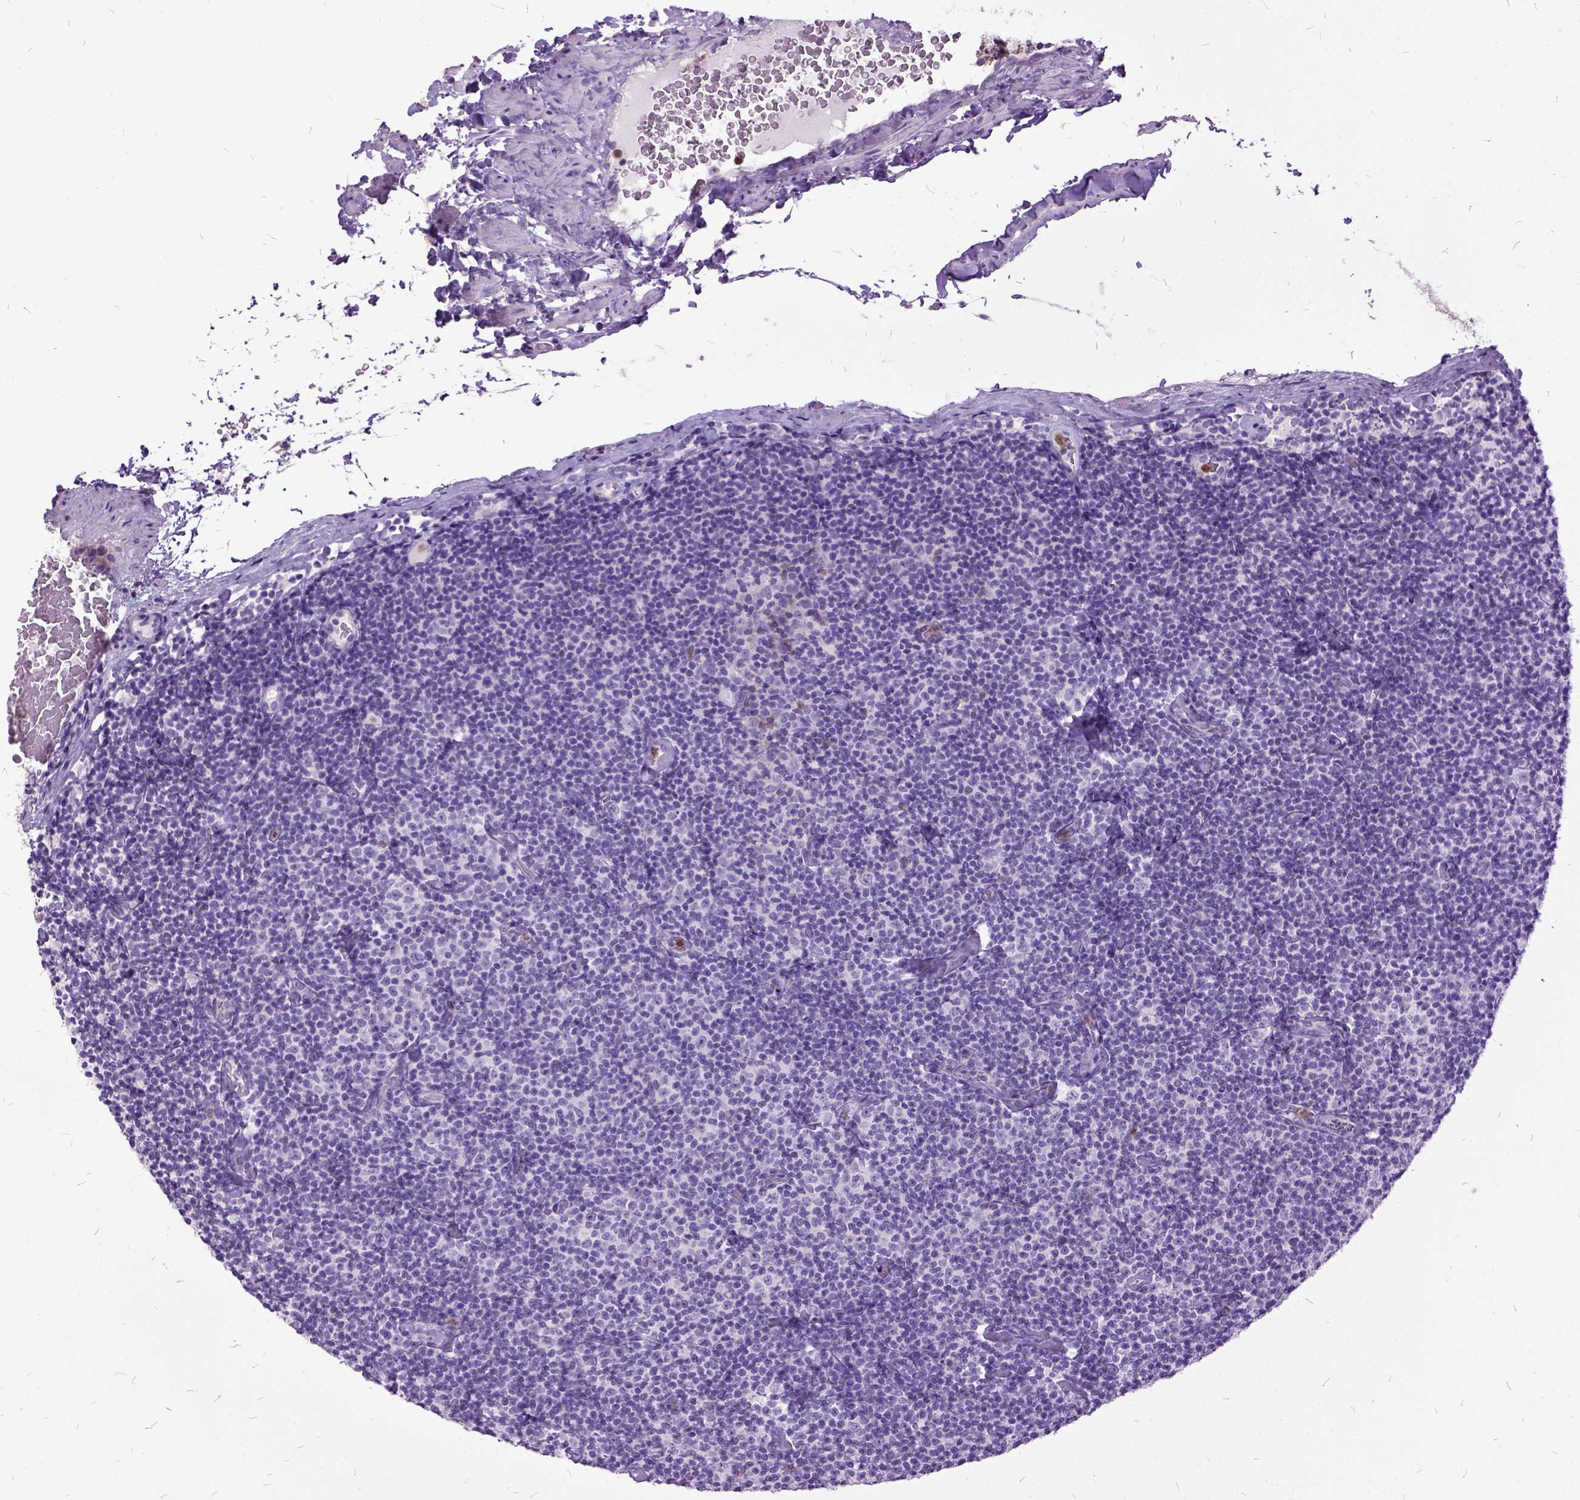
{"staining": {"intensity": "negative", "quantity": "none", "location": "none"}, "tissue": "lymphoma", "cell_type": "Tumor cells", "image_type": "cancer", "snomed": [{"axis": "morphology", "description": "Malignant lymphoma, non-Hodgkin's type, Low grade"}, {"axis": "topography", "description": "Lymph node"}], "caption": "This is an IHC image of malignant lymphoma, non-Hodgkin's type (low-grade). There is no positivity in tumor cells.", "gene": "MME", "patient": {"sex": "male", "age": 81}}